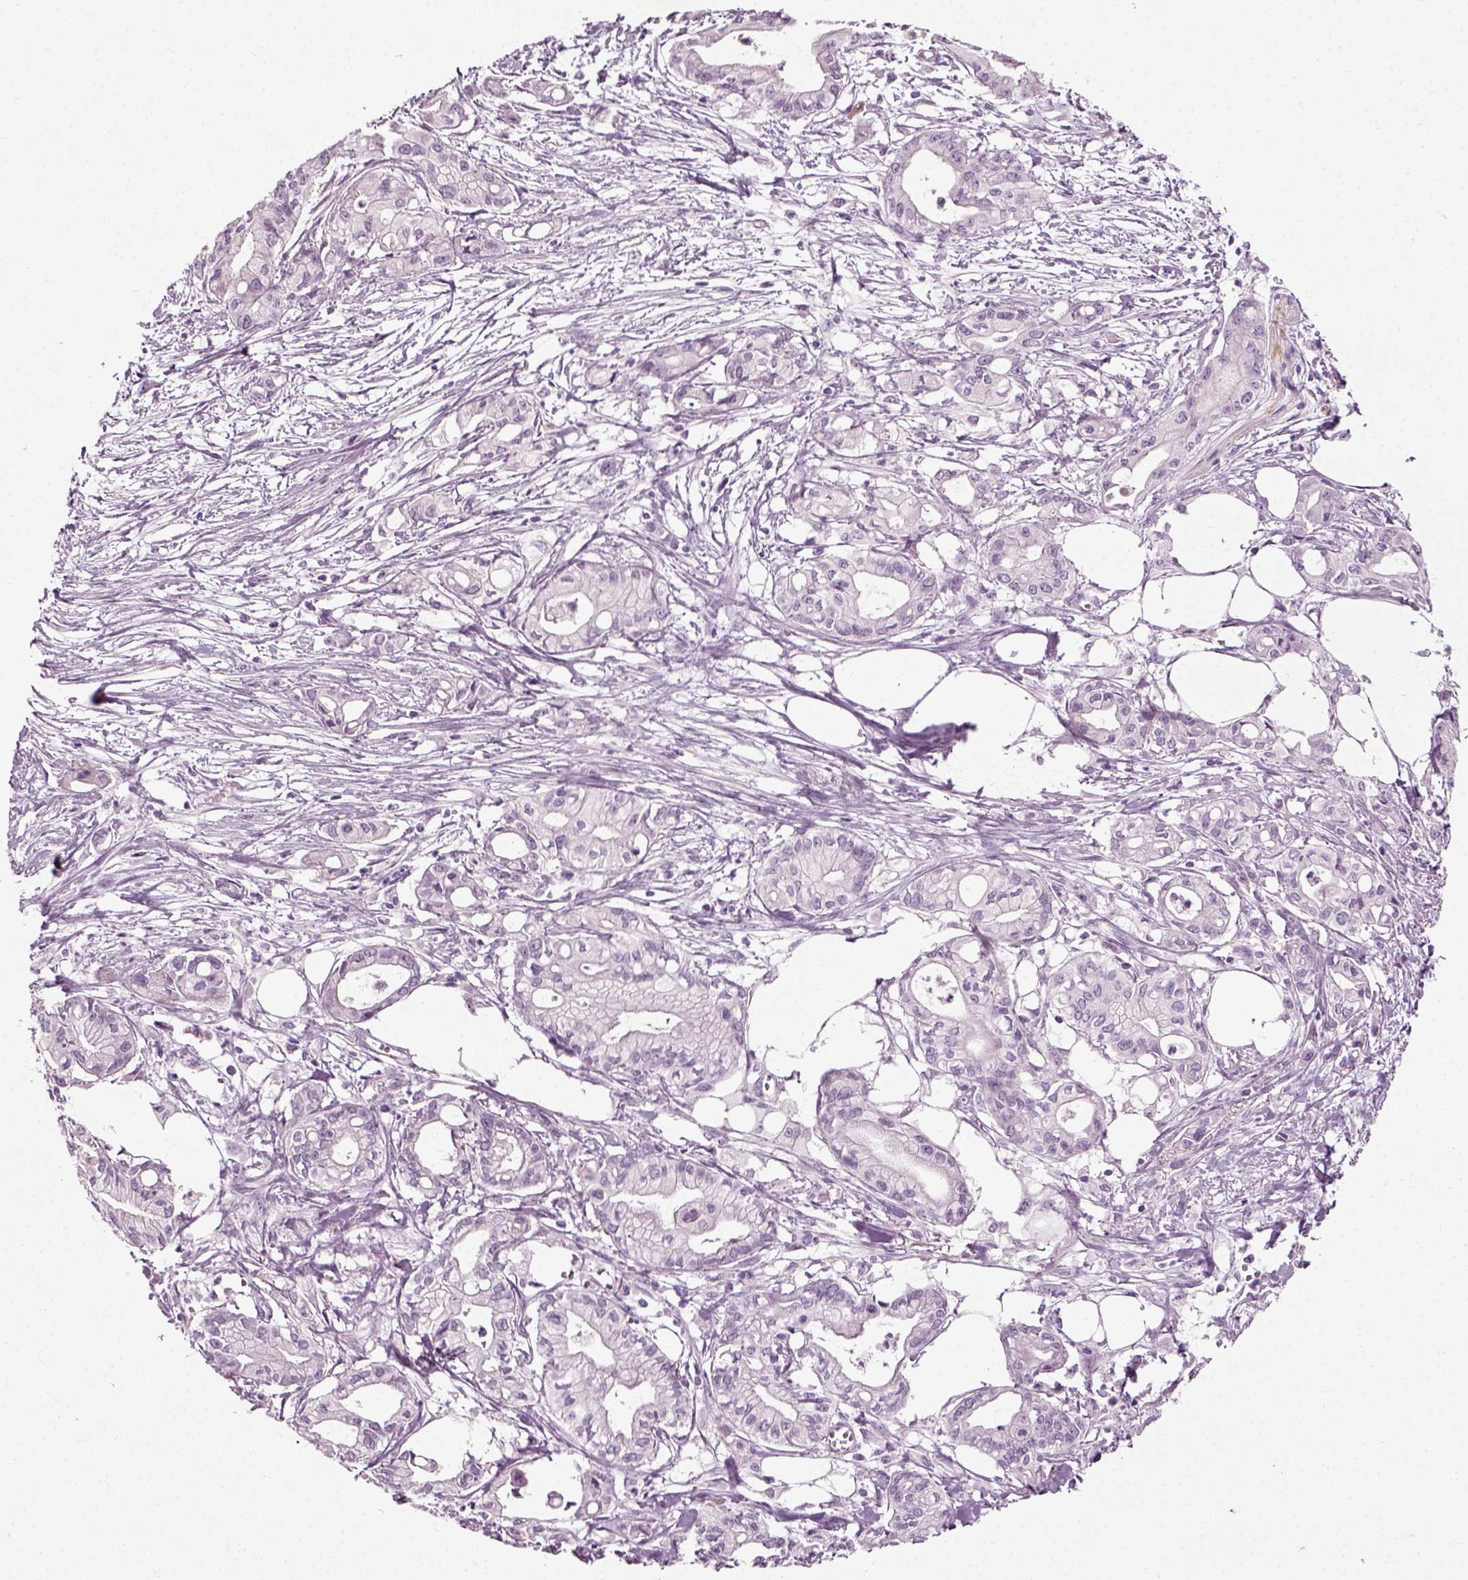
{"staining": {"intensity": "negative", "quantity": "none", "location": "none"}, "tissue": "pancreatic cancer", "cell_type": "Tumor cells", "image_type": "cancer", "snomed": [{"axis": "morphology", "description": "Adenocarcinoma, NOS"}, {"axis": "topography", "description": "Pancreas"}], "caption": "High magnification brightfield microscopy of pancreatic adenocarcinoma stained with DAB (brown) and counterstained with hematoxylin (blue): tumor cells show no significant staining.", "gene": "SCG5", "patient": {"sex": "male", "age": 71}}